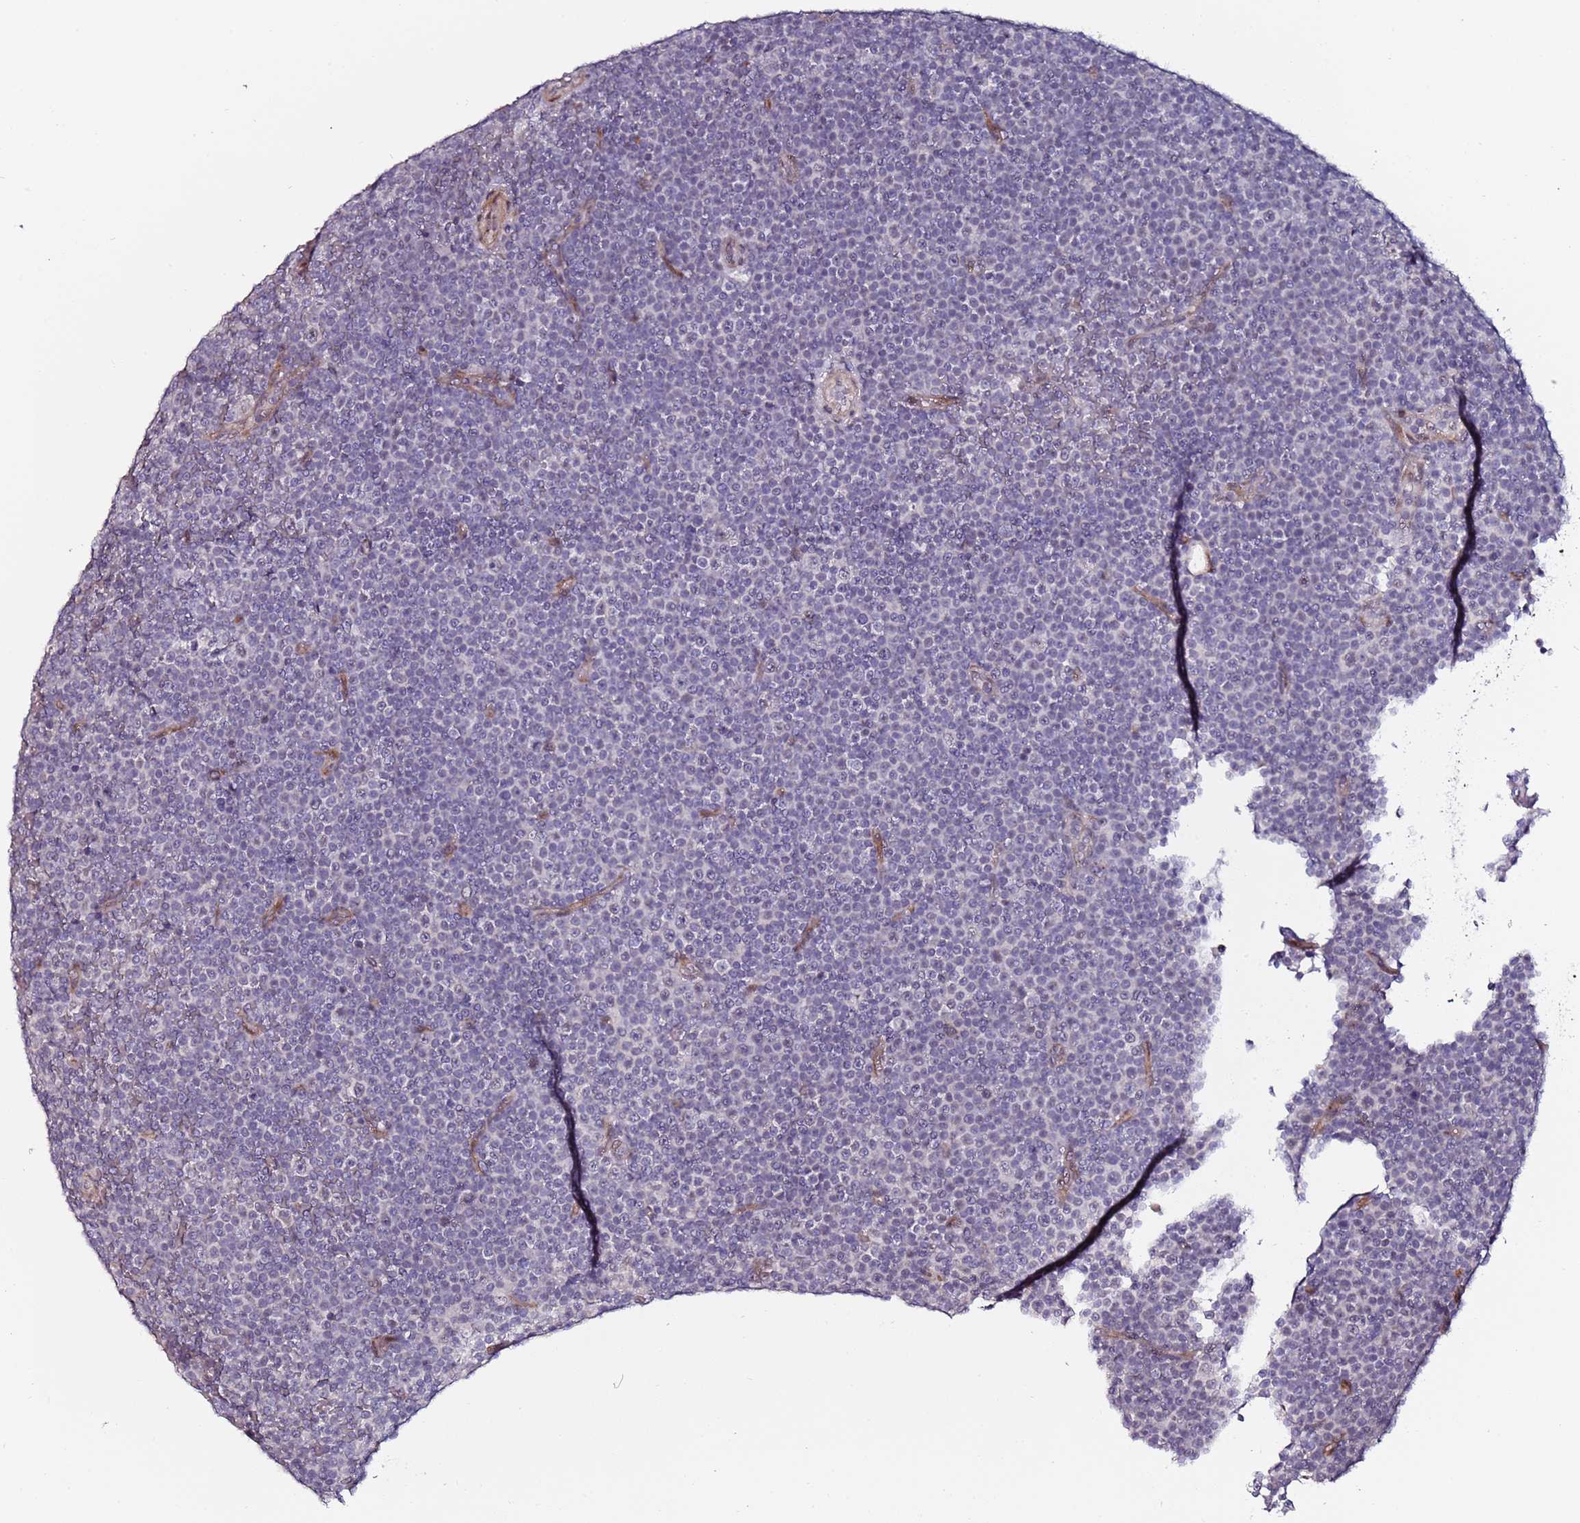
{"staining": {"intensity": "negative", "quantity": "none", "location": "none"}, "tissue": "lymphoma", "cell_type": "Tumor cells", "image_type": "cancer", "snomed": [{"axis": "morphology", "description": "Malignant lymphoma, non-Hodgkin's type, Low grade"}, {"axis": "topography", "description": "Lymph node"}], "caption": "Lymphoma was stained to show a protein in brown. There is no significant positivity in tumor cells.", "gene": "DUSP28", "patient": {"sex": "female", "age": 67}}